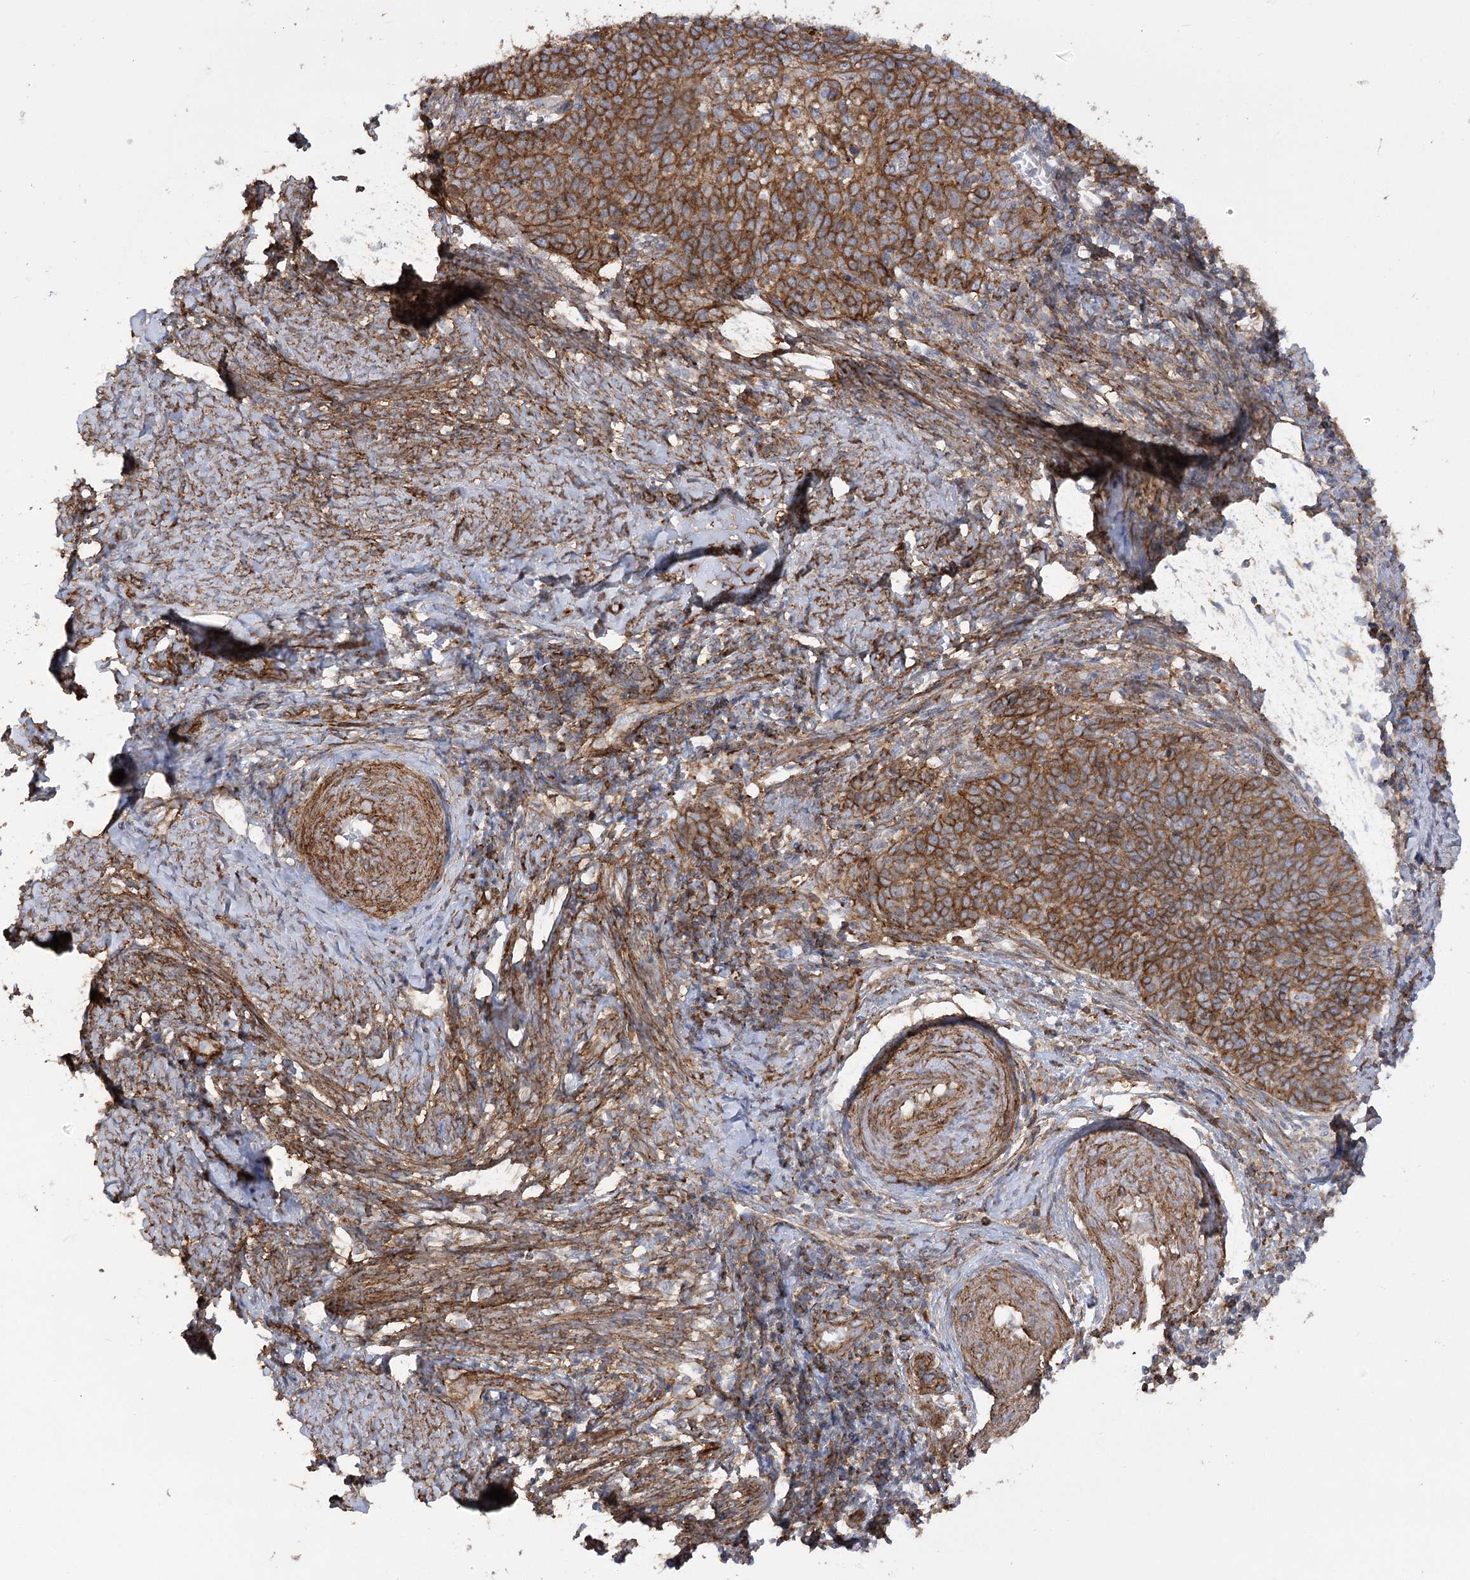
{"staining": {"intensity": "moderate", "quantity": ">75%", "location": "cytoplasmic/membranous"}, "tissue": "cervical cancer", "cell_type": "Tumor cells", "image_type": "cancer", "snomed": [{"axis": "morphology", "description": "Squamous cell carcinoma, NOS"}, {"axis": "topography", "description": "Cervix"}], "caption": "Moderate cytoplasmic/membranous protein staining is seen in about >75% of tumor cells in cervical squamous cell carcinoma. The protein is shown in brown color, while the nuclei are stained blue.", "gene": "SYNPO2", "patient": {"sex": "female", "age": 39}}